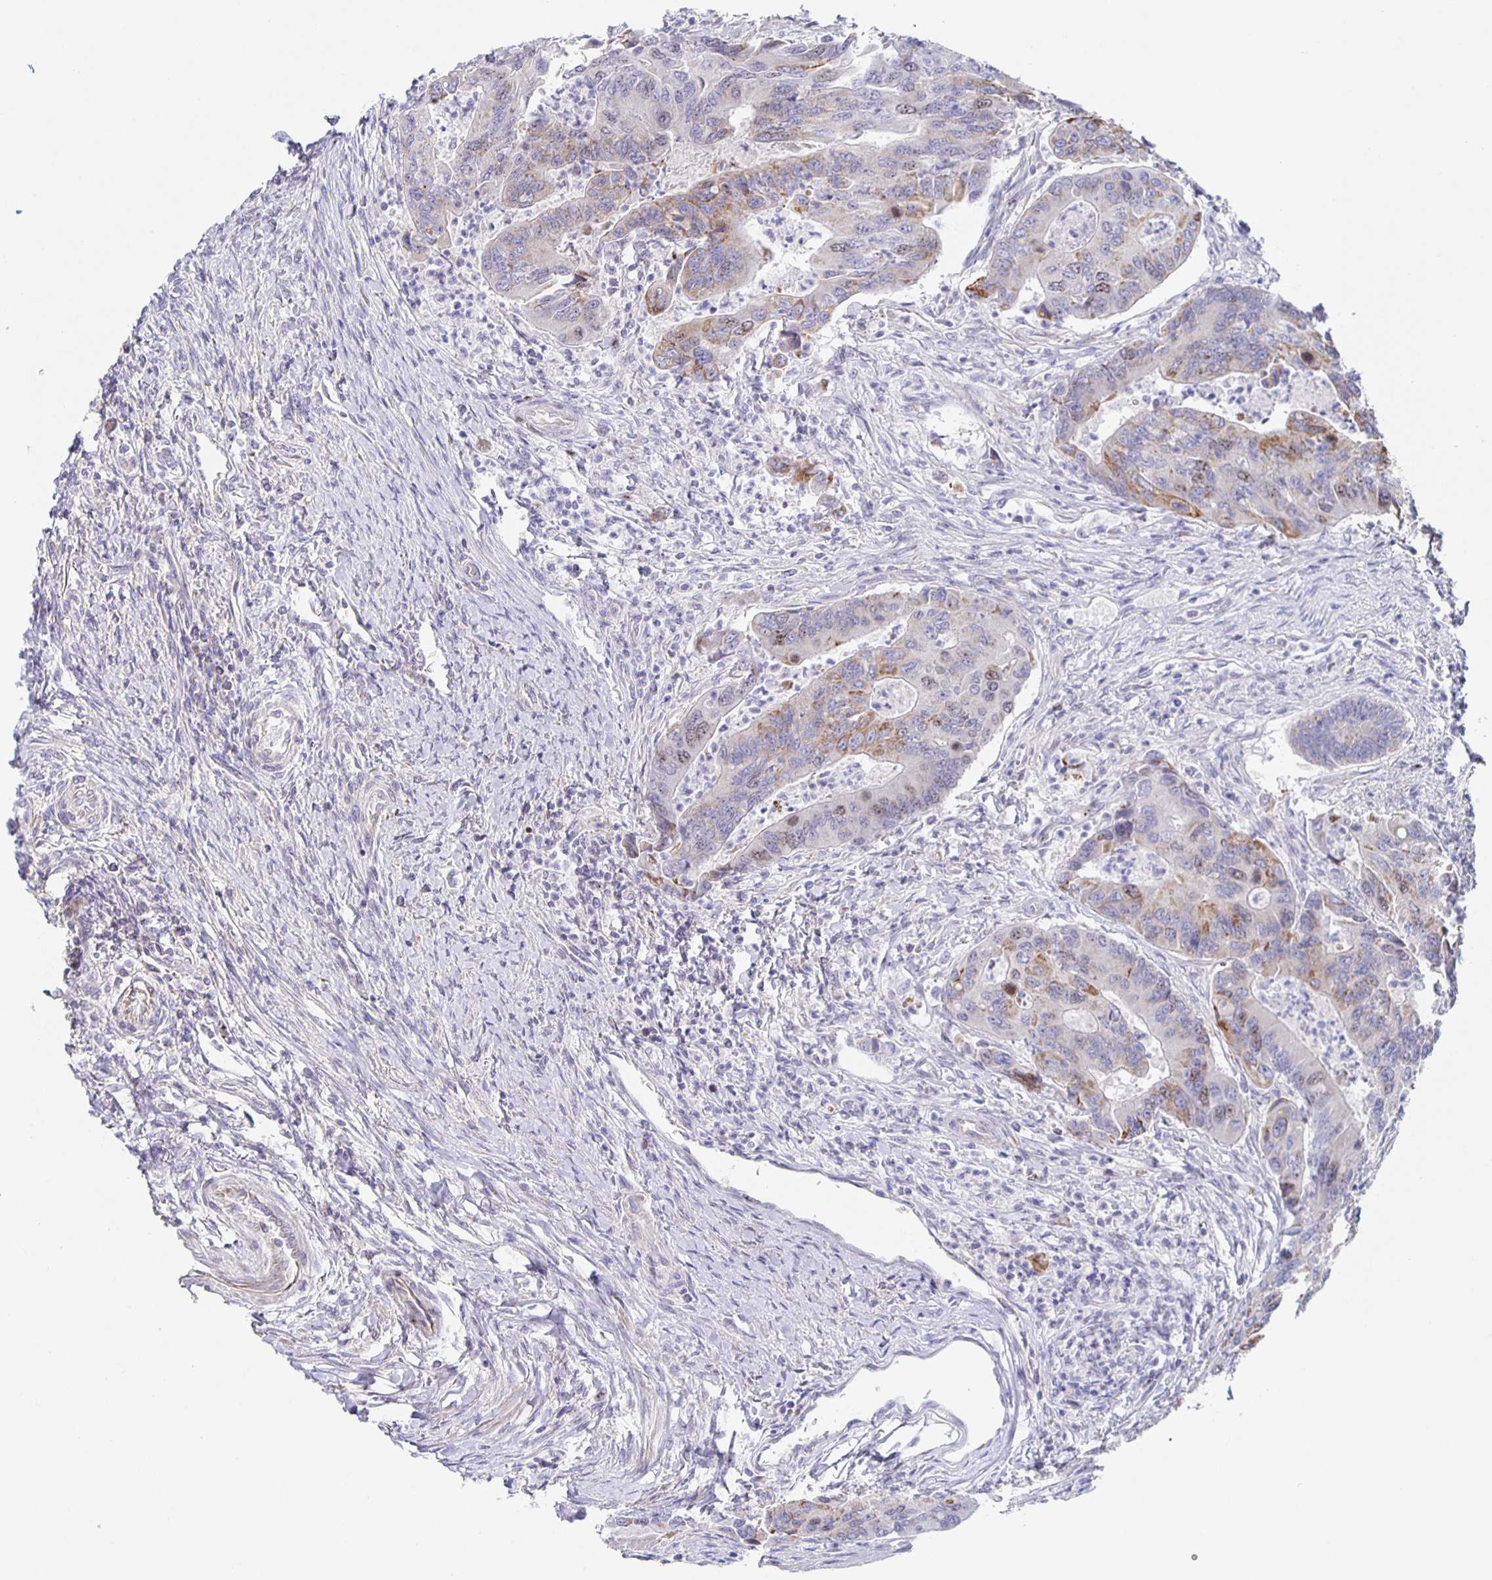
{"staining": {"intensity": "moderate", "quantity": "<25%", "location": "cytoplasmic/membranous,nuclear"}, "tissue": "colorectal cancer", "cell_type": "Tumor cells", "image_type": "cancer", "snomed": [{"axis": "morphology", "description": "Adenocarcinoma, NOS"}, {"axis": "topography", "description": "Colon"}], "caption": "A micrograph of human colorectal adenocarcinoma stained for a protein displays moderate cytoplasmic/membranous and nuclear brown staining in tumor cells.", "gene": "CENPH", "patient": {"sex": "female", "age": 67}}